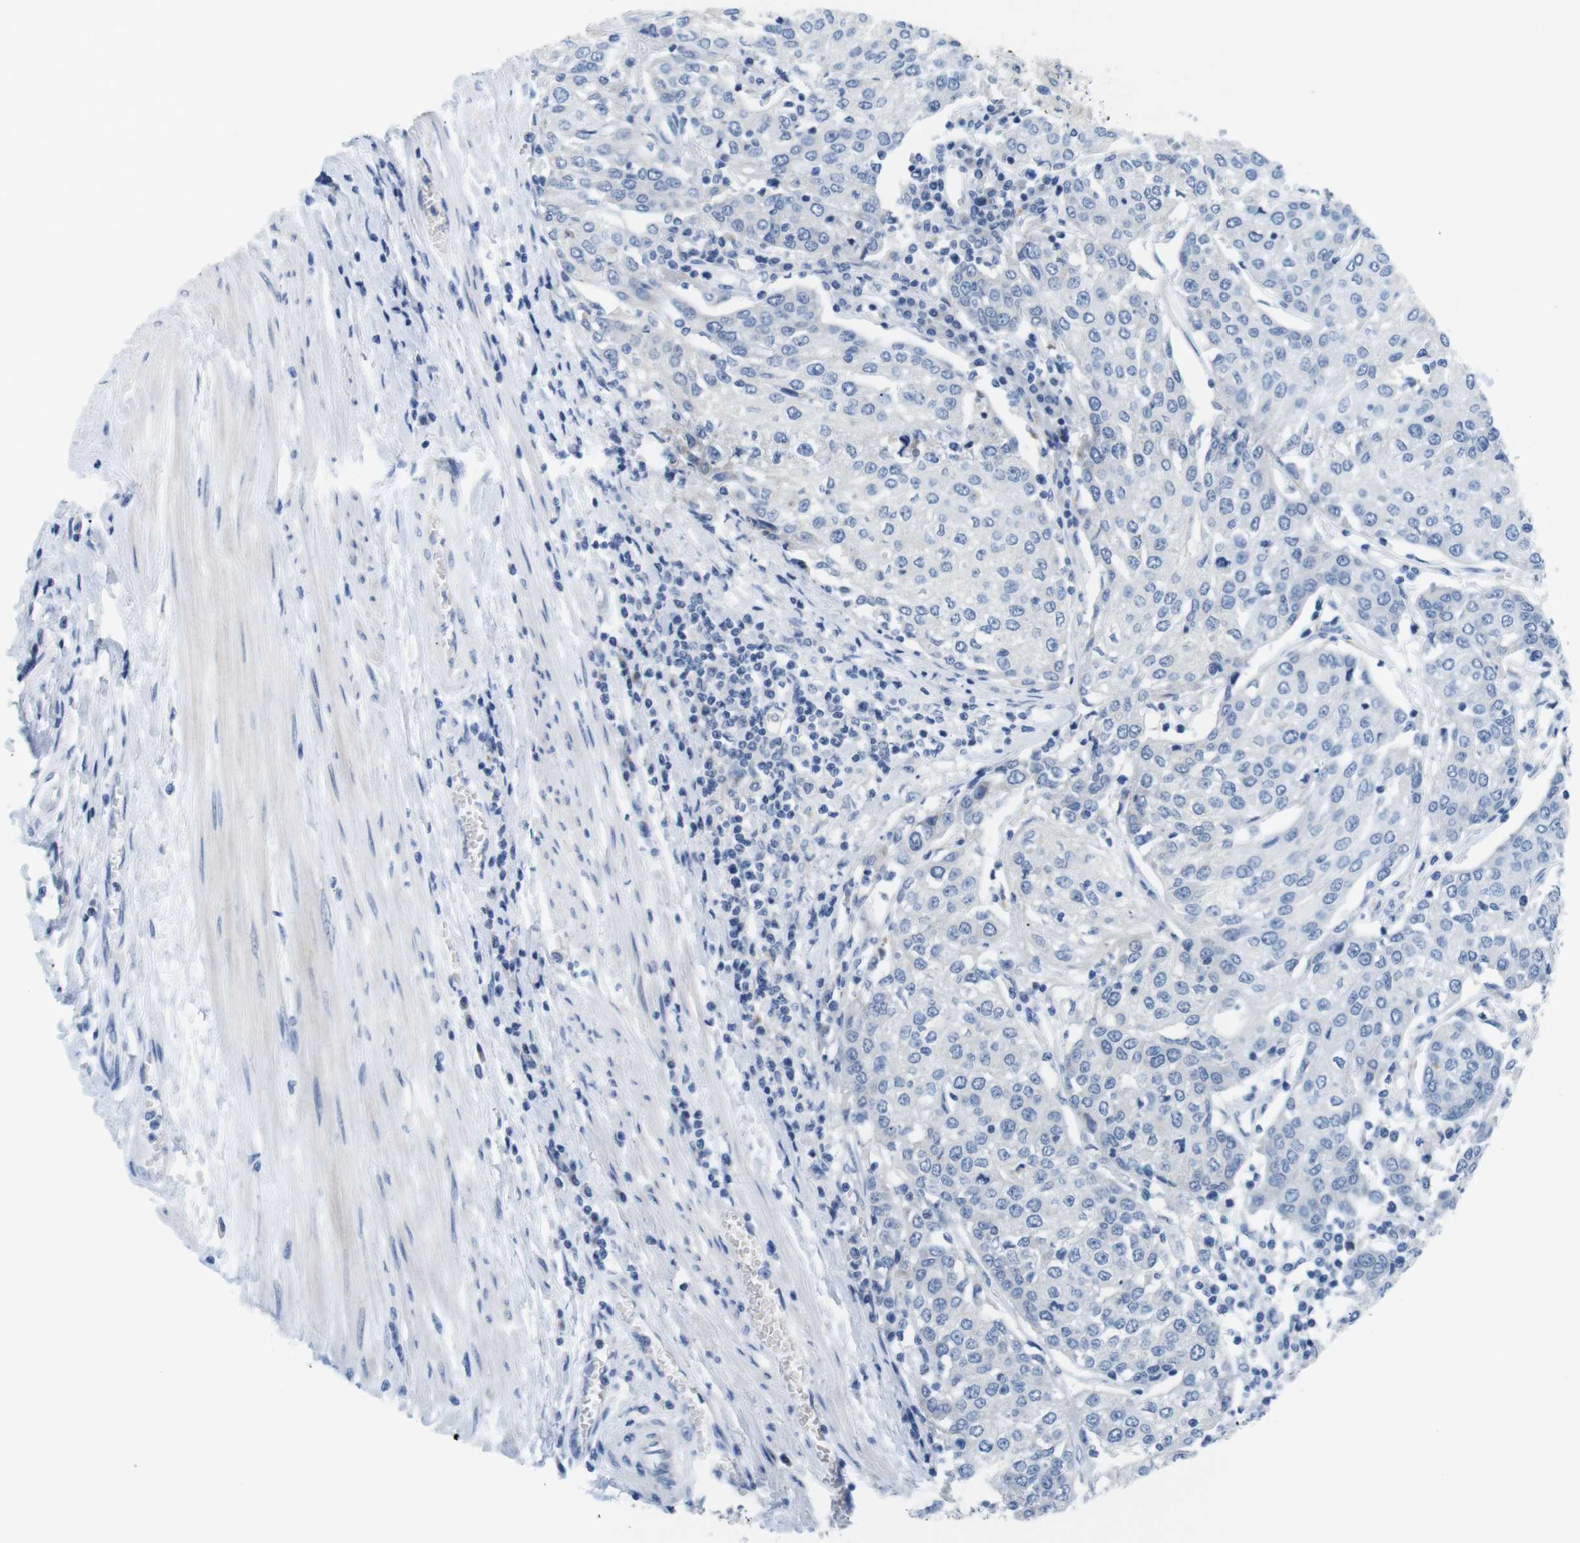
{"staining": {"intensity": "negative", "quantity": "none", "location": "none"}, "tissue": "urothelial cancer", "cell_type": "Tumor cells", "image_type": "cancer", "snomed": [{"axis": "morphology", "description": "Urothelial carcinoma, High grade"}, {"axis": "topography", "description": "Urinary bladder"}], "caption": "This photomicrograph is of urothelial carcinoma (high-grade) stained with IHC to label a protein in brown with the nuclei are counter-stained blue. There is no staining in tumor cells.", "gene": "GOLGA2", "patient": {"sex": "female", "age": 85}}